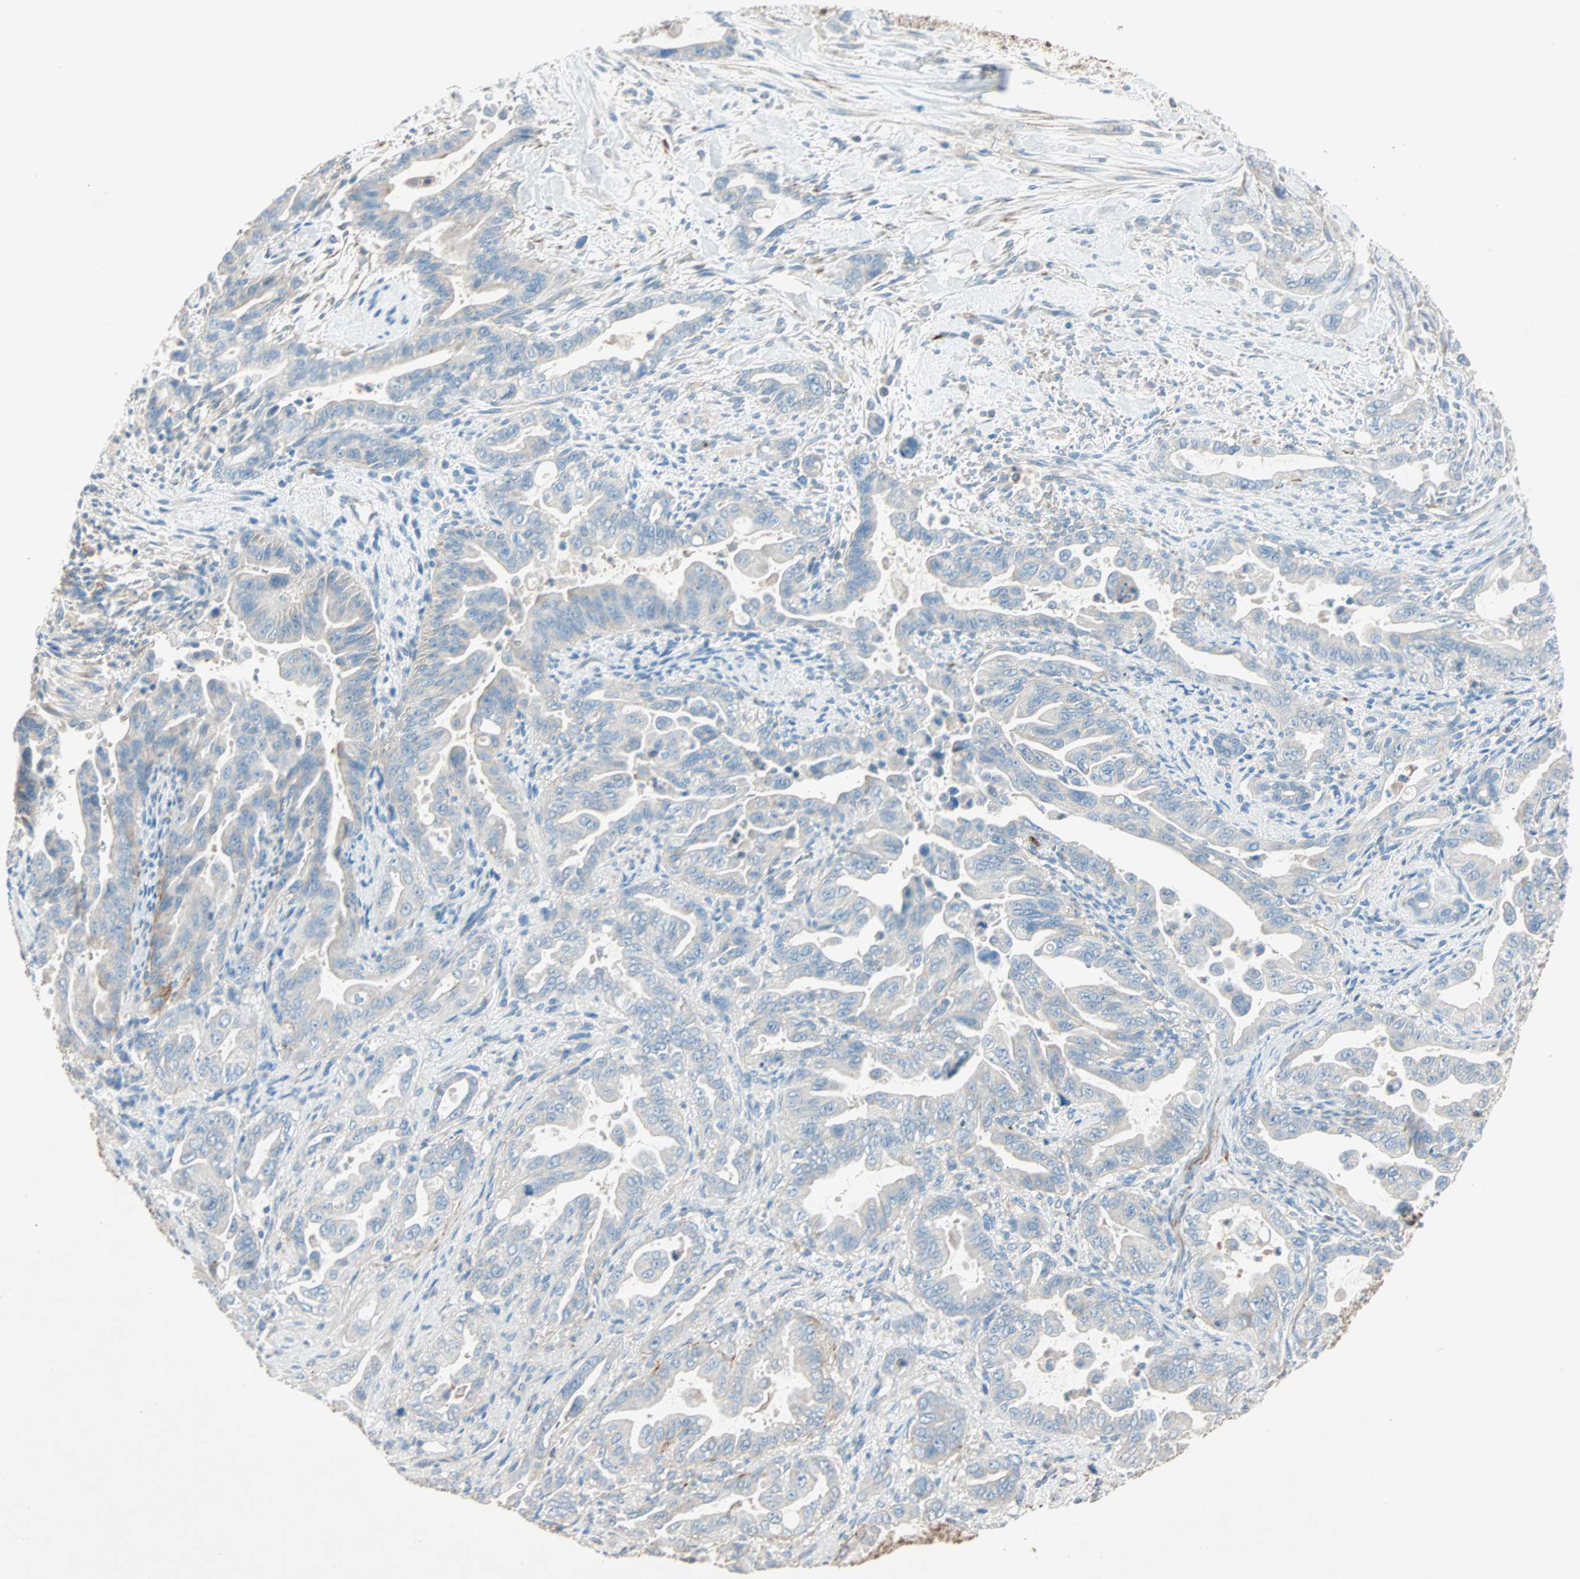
{"staining": {"intensity": "weak", "quantity": ">75%", "location": "cytoplasmic/membranous"}, "tissue": "pancreatic cancer", "cell_type": "Tumor cells", "image_type": "cancer", "snomed": [{"axis": "morphology", "description": "Adenocarcinoma, NOS"}, {"axis": "topography", "description": "Pancreas"}], "caption": "IHC image of neoplastic tissue: pancreatic adenocarcinoma stained using immunohistochemistry (IHC) displays low levels of weak protein expression localized specifically in the cytoplasmic/membranous of tumor cells, appearing as a cytoplasmic/membranous brown color.", "gene": "LY6G6F", "patient": {"sex": "male", "age": 70}}